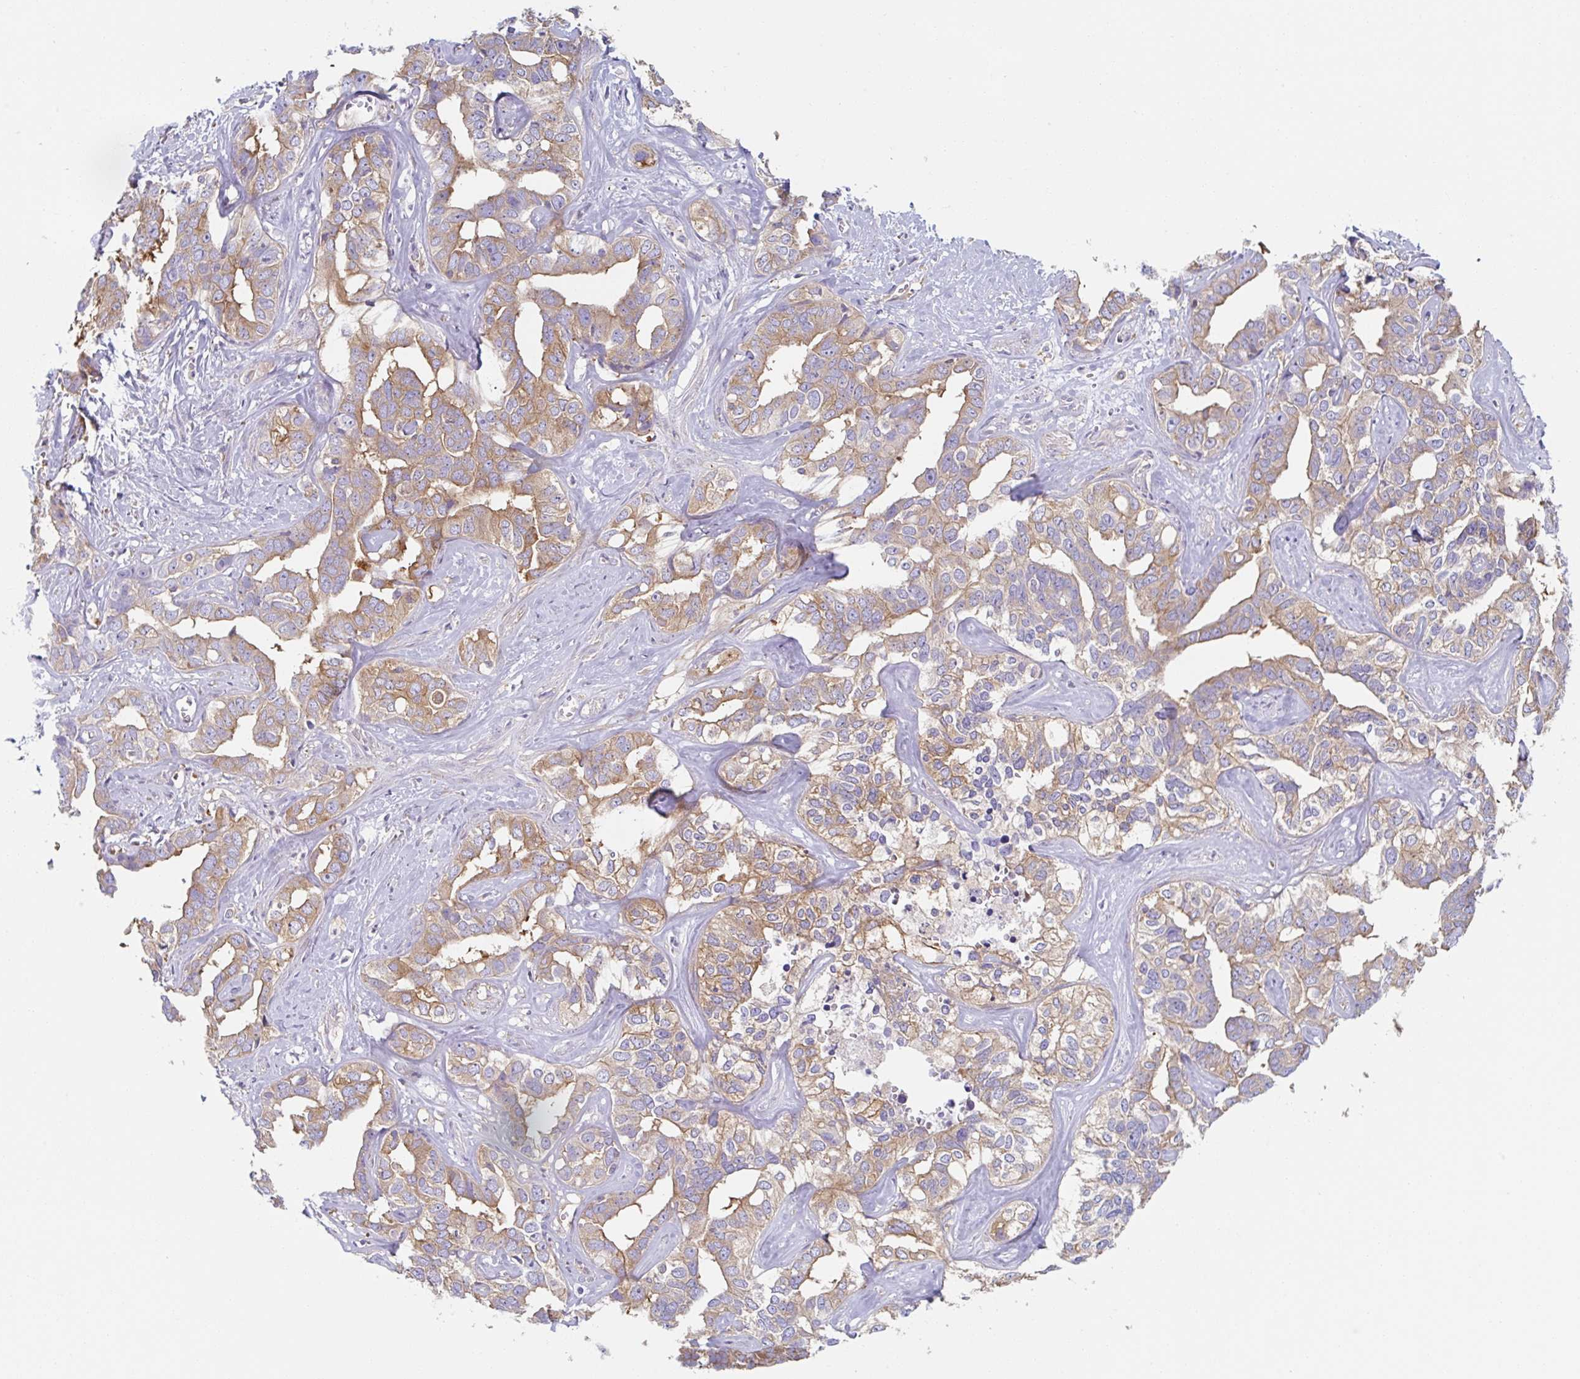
{"staining": {"intensity": "moderate", "quantity": "25%-75%", "location": "cytoplasmic/membranous"}, "tissue": "liver cancer", "cell_type": "Tumor cells", "image_type": "cancer", "snomed": [{"axis": "morphology", "description": "Cholangiocarcinoma"}, {"axis": "topography", "description": "Liver"}], "caption": "Immunohistochemical staining of human cholangiocarcinoma (liver) demonstrates medium levels of moderate cytoplasmic/membranous positivity in about 25%-75% of tumor cells.", "gene": "AMPD2", "patient": {"sex": "male", "age": 59}}